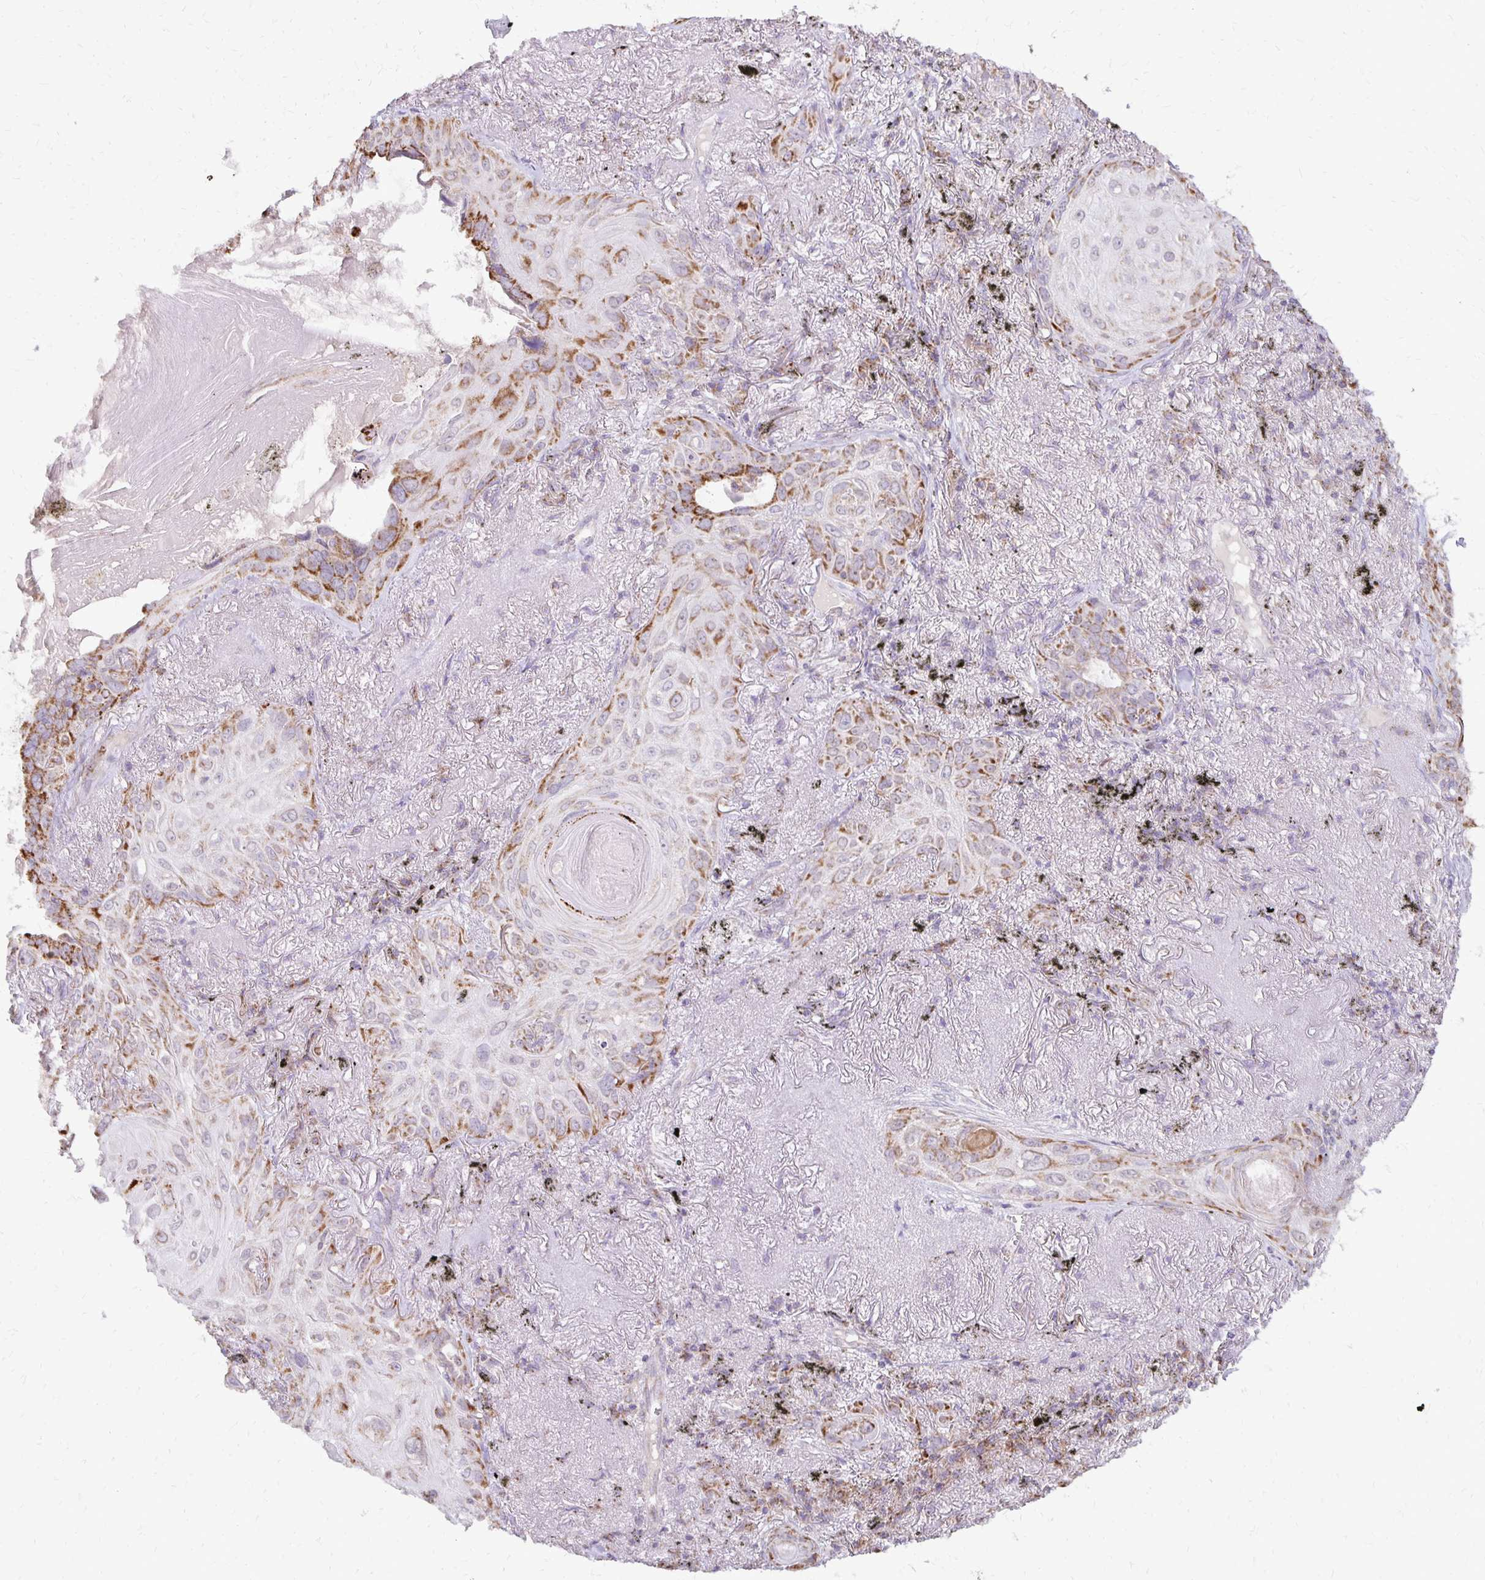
{"staining": {"intensity": "moderate", "quantity": "25%-75%", "location": "cytoplasmic/membranous"}, "tissue": "lung cancer", "cell_type": "Tumor cells", "image_type": "cancer", "snomed": [{"axis": "morphology", "description": "Squamous cell carcinoma, NOS"}, {"axis": "topography", "description": "Lung"}], "caption": "Squamous cell carcinoma (lung) stained with IHC exhibits moderate cytoplasmic/membranous staining in about 25%-75% of tumor cells.", "gene": "IER3", "patient": {"sex": "male", "age": 79}}